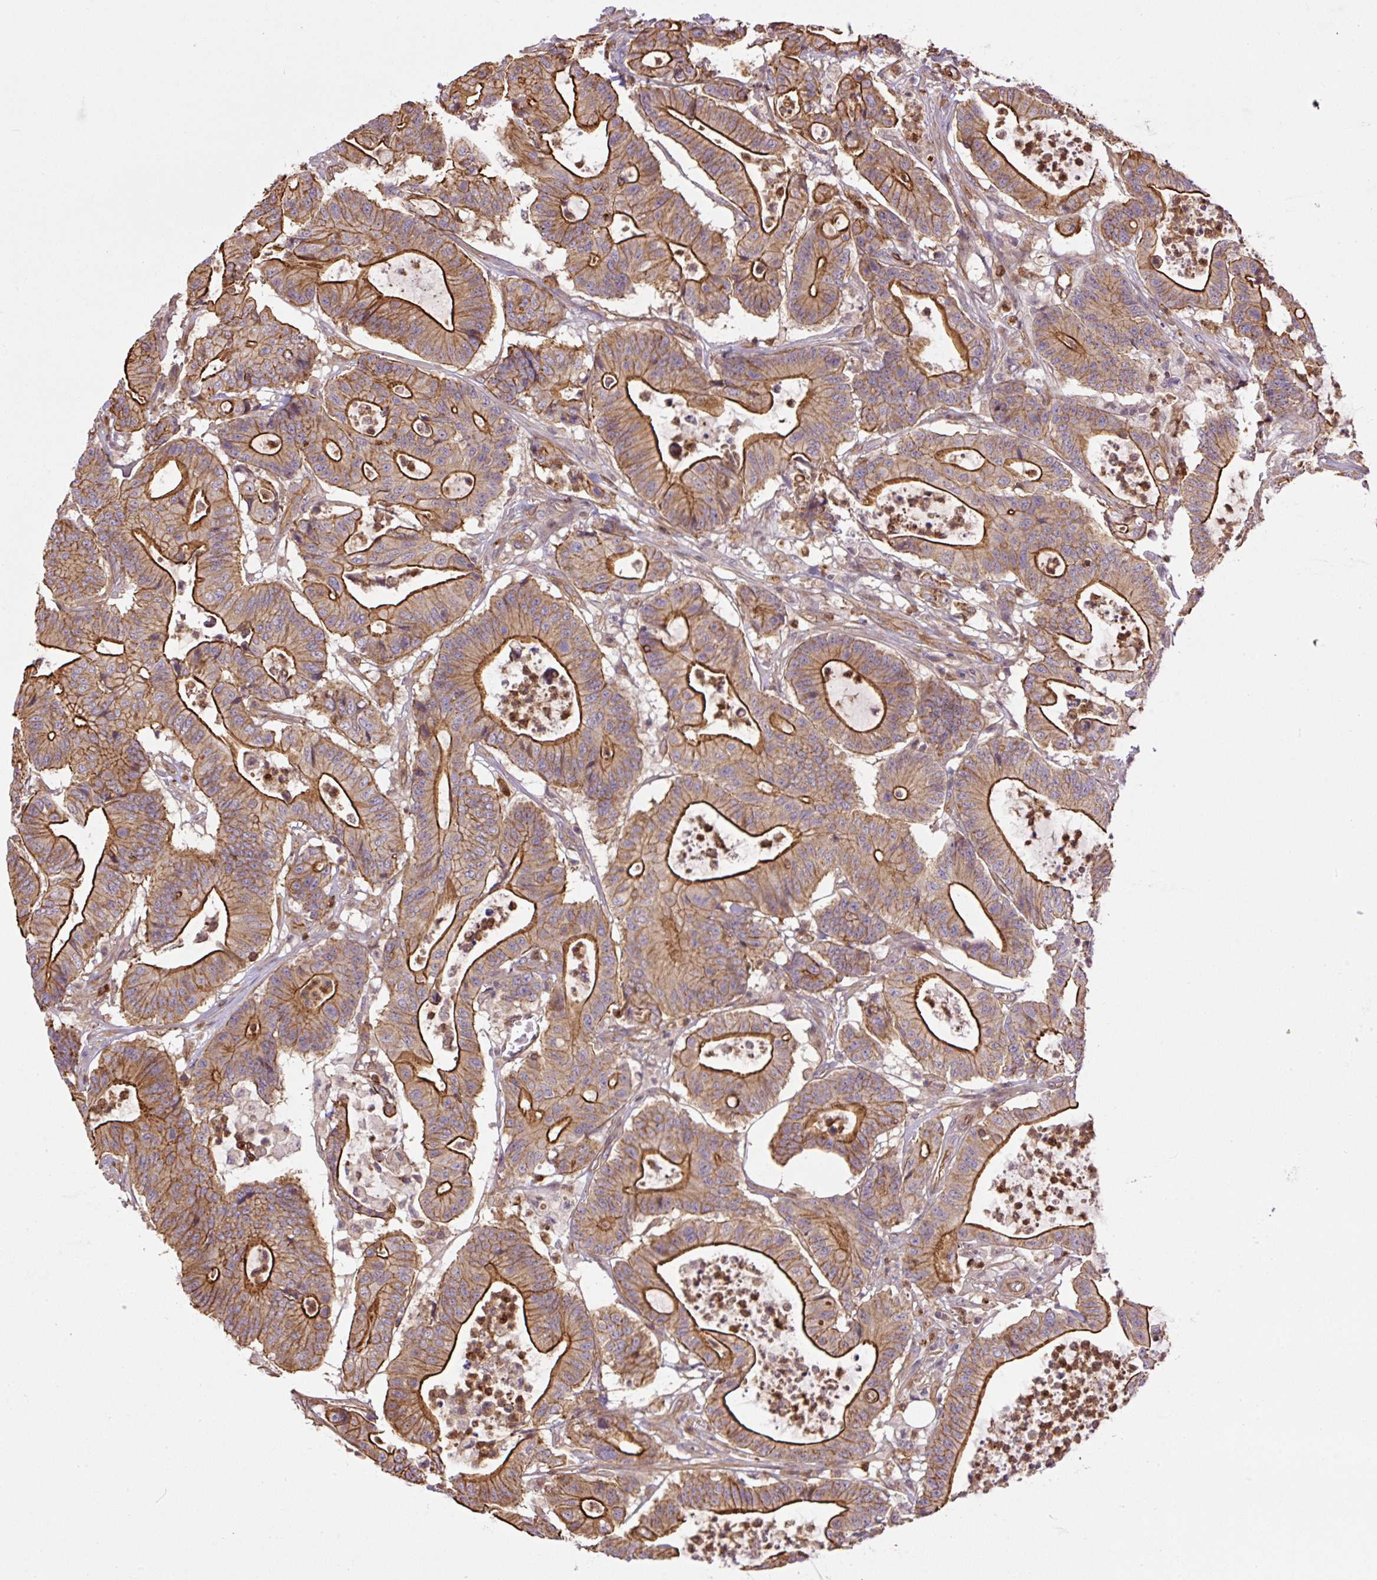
{"staining": {"intensity": "moderate", "quantity": ">75%", "location": "cytoplasmic/membranous"}, "tissue": "colorectal cancer", "cell_type": "Tumor cells", "image_type": "cancer", "snomed": [{"axis": "morphology", "description": "Adenocarcinoma, NOS"}, {"axis": "topography", "description": "Colon"}], "caption": "Colorectal adenocarcinoma stained with a brown dye displays moderate cytoplasmic/membranous positive staining in about >75% of tumor cells.", "gene": "B3GALT5", "patient": {"sex": "female", "age": 84}}